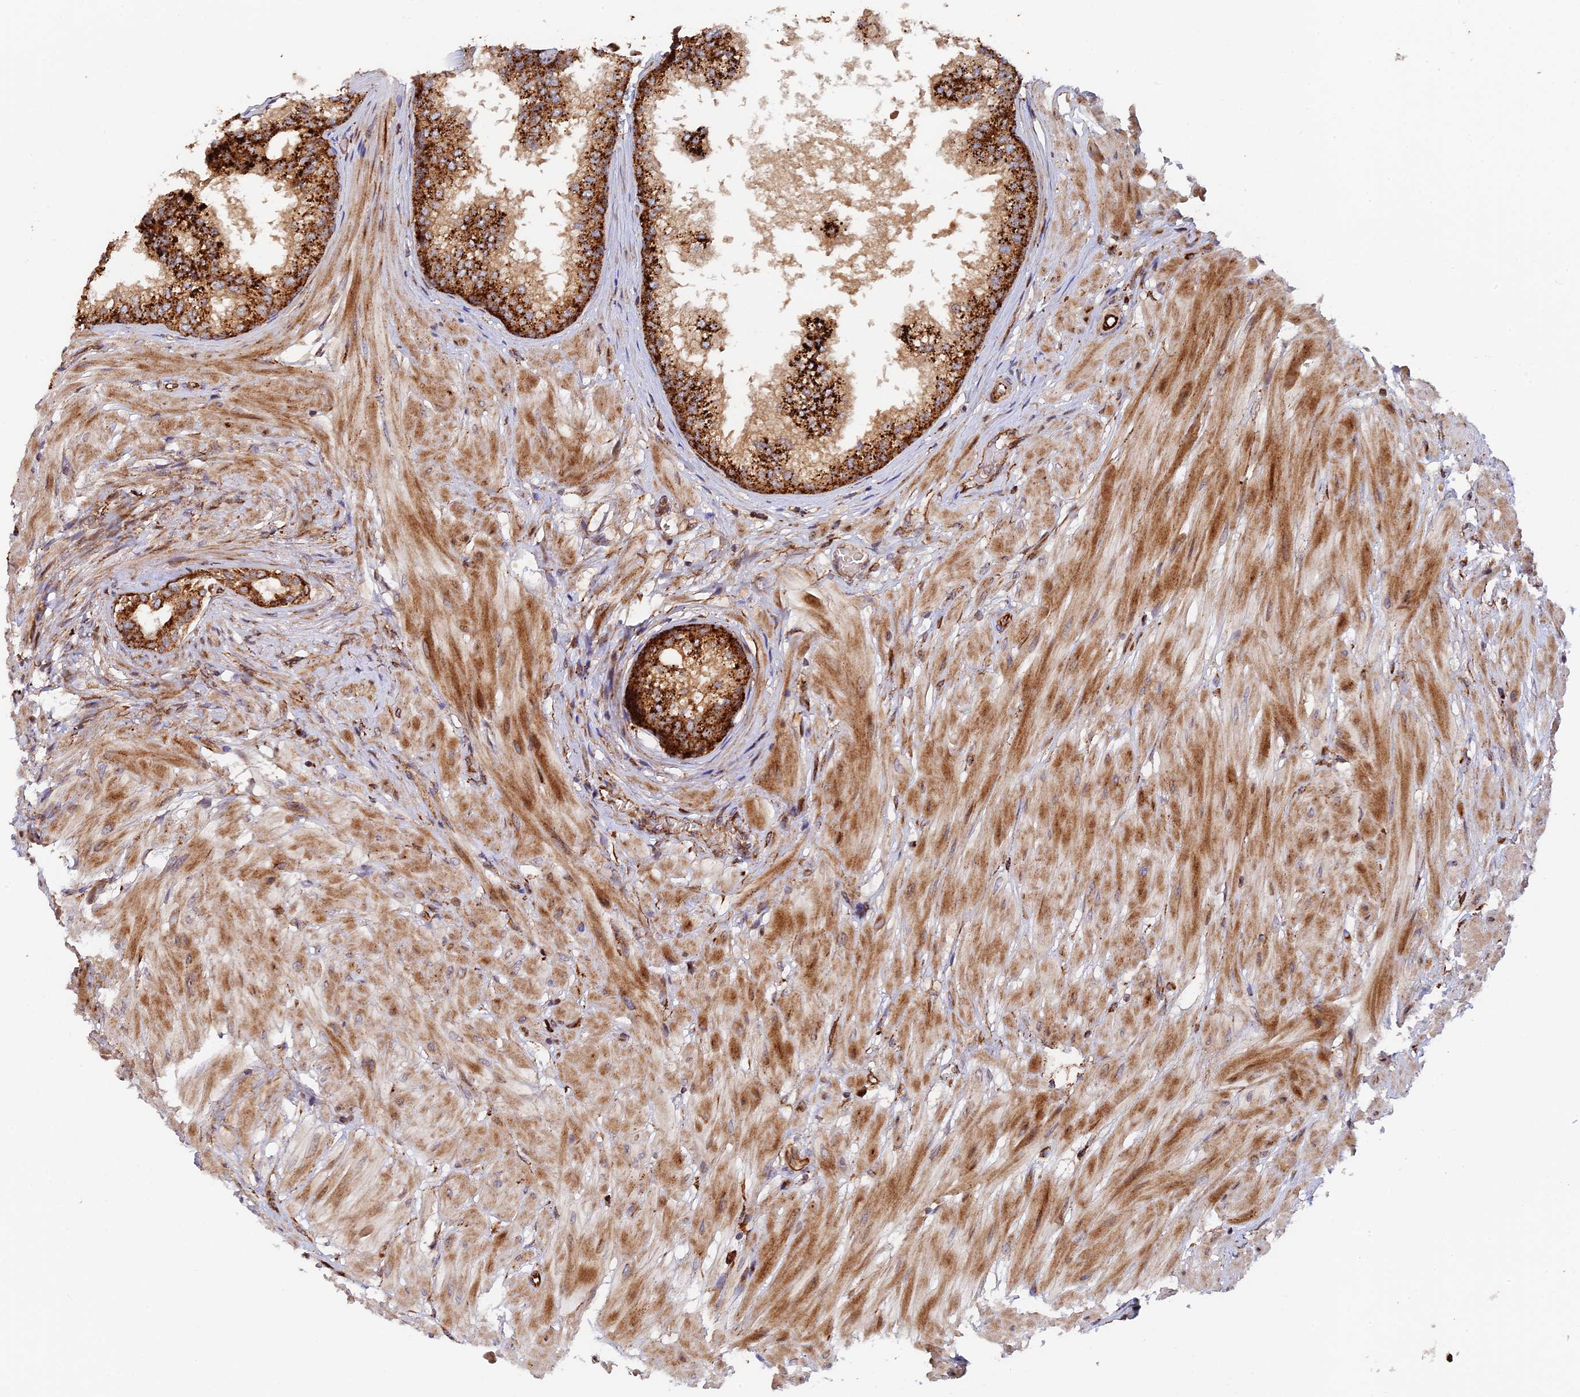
{"staining": {"intensity": "strong", "quantity": ">75%", "location": "cytoplasmic/membranous"}, "tissue": "prostate", "cell_type": "Glandular cells", "image_type": "normal", "snomed": [{"axis": "morphology", "description": "Normal tissue, NOS"}, {"axis": "topography", "description": "Prostate"}], "caption": "High-magnification brightfield microscopy of benign prostate stained with DAB (3,3'-diaminobenzidine) (brown) and counterstained with hematoxylin (blue). glandular cells exhibit strong cytoplasmic/membranous expression is identified in approximately>75% of cells. (Stains: DAB in brown, nuclei in blue, Microscopy: brightfield microscopy at high magnification).", "gene": "PPP2R3C", "patient": {"sex": "male", "age": 48}}